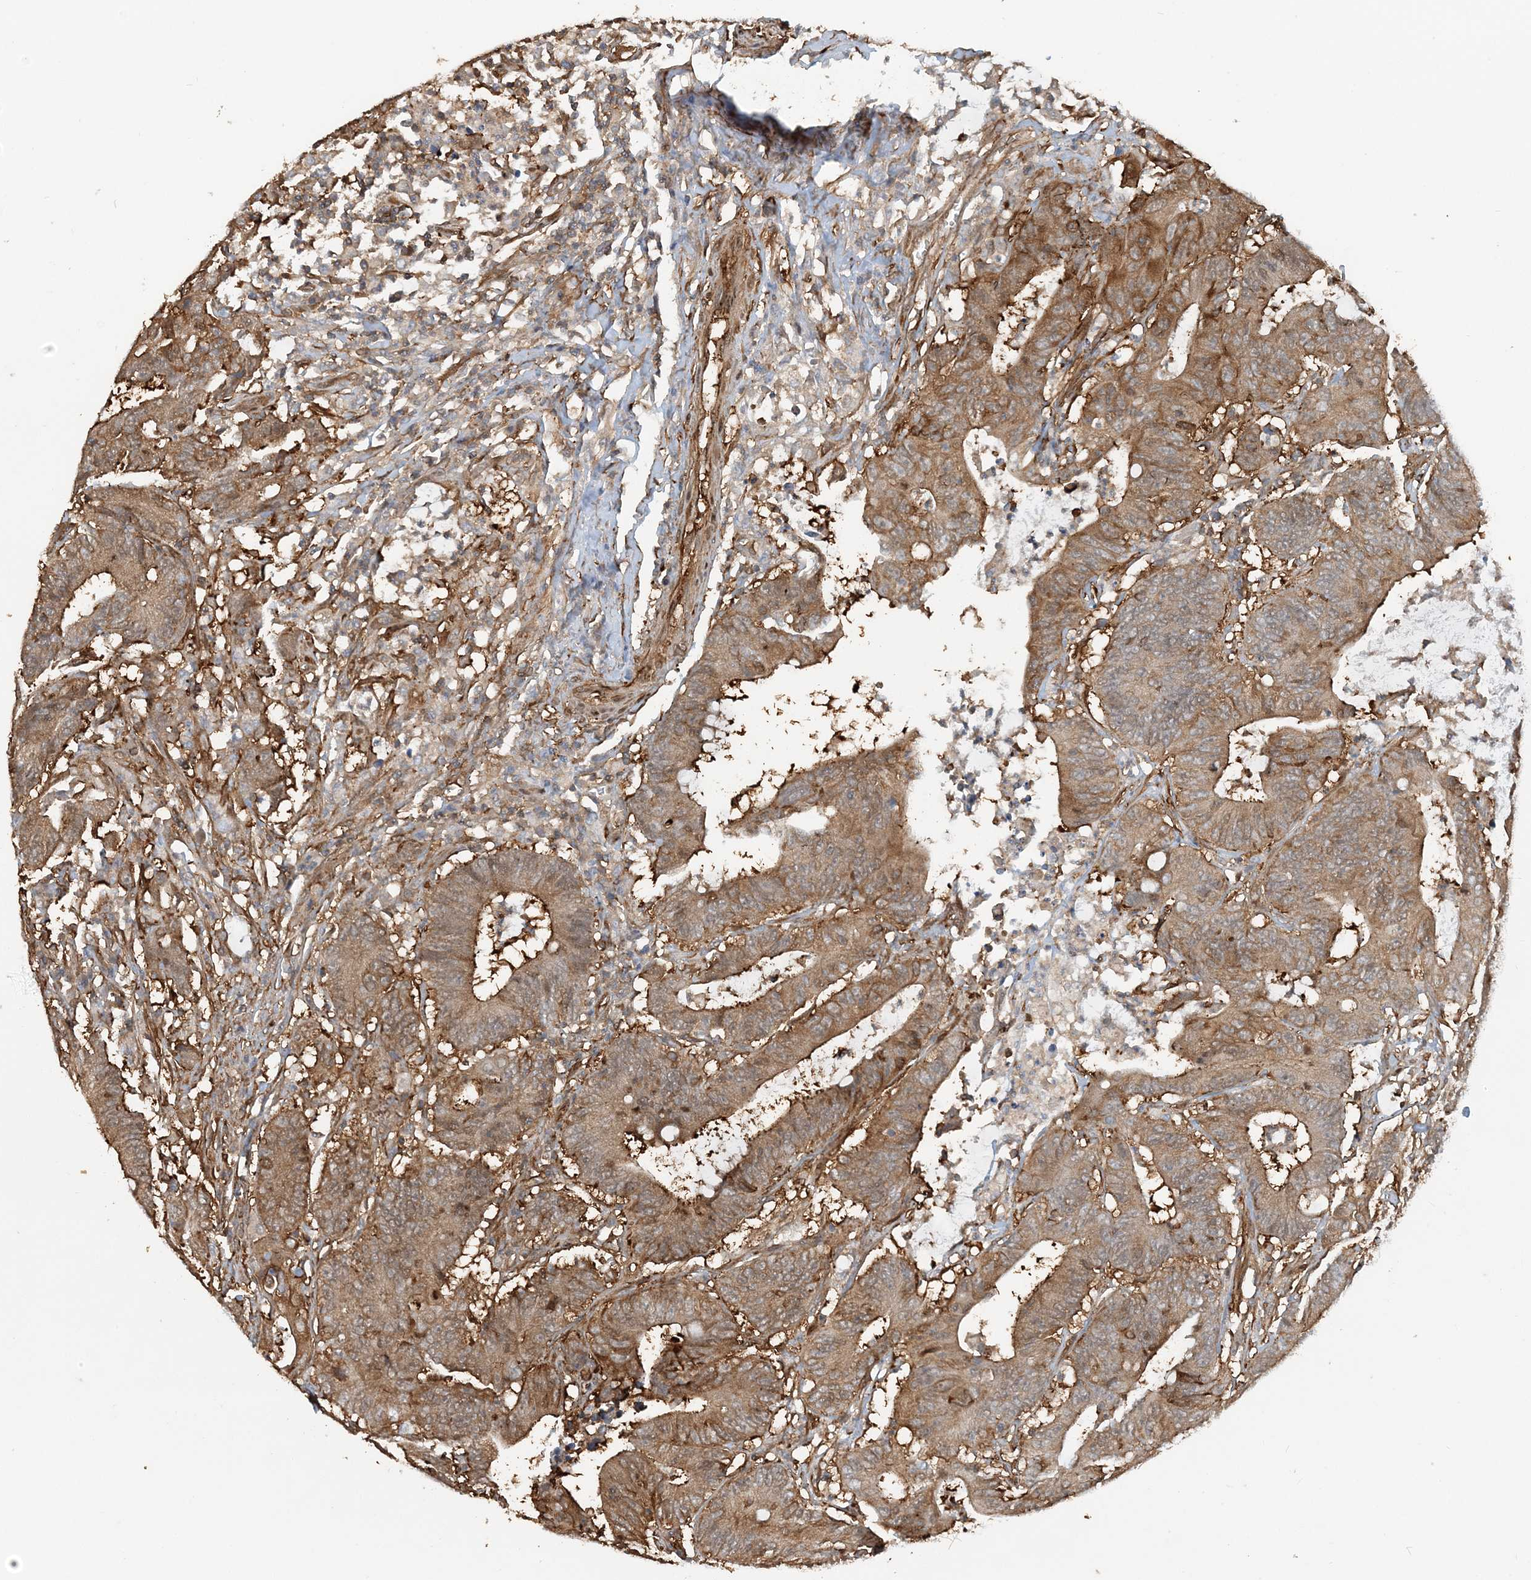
{"staining": {"intensity": "moderate", "quantity": ">75%", "location": "cytoplasmic/membranous"}, "tissue": "colorectal cancer", "cell_type": "Tumor cells", "image_type": "cancer", "snomed": [{"axis": "morphology", "description": "Adenocarcinoma, NOS"}, {"axis": "topography", "description": "Colon"}], "caption": "Immunohistochemical staining of human adenocarcinoma (colorectal) displays medium levels of moderate cytoplasmic/membranous positivity in approximately >75% of tumor cells. (DAB IHC with brightfield microscopy, high magnification).", "gene": "DSTN", "patient": {"sex": "male", "age": 45}}